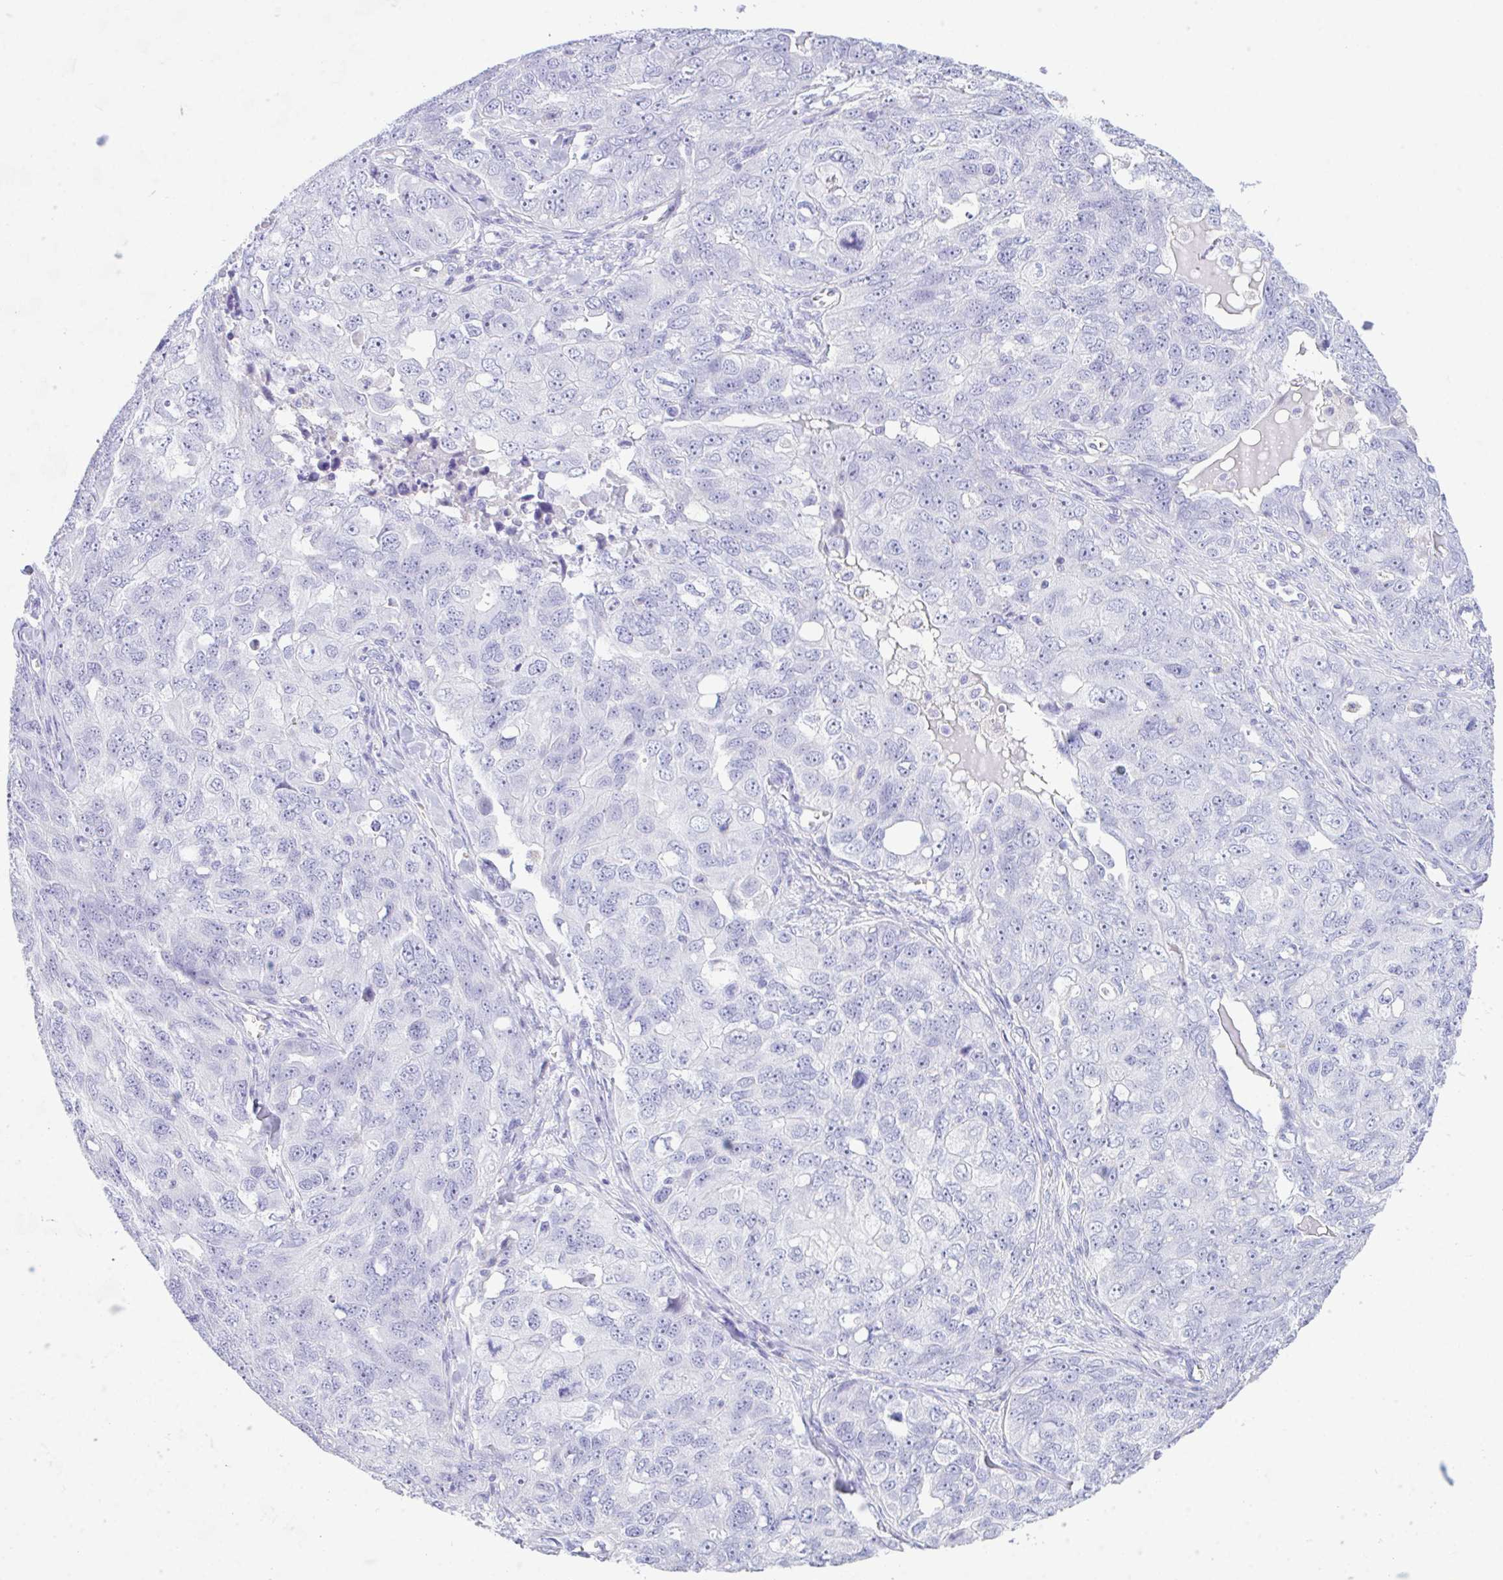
{"staining": {"intensity": "negative", "quantity": "none", "location": "none"}, "tissue": "ovarian cancer", "cell_type": "Tumor cells", "image_type": "cancer", "snomed": [{"axis": "morphology", "description": "Carcinoma, endometroid"}, {"axis": "topography", "description": "Ovary"}], "caption": "This is an immunohistochemistry micrograph of human ovarian cancer. There is no positivity in tumor cells.", "gene": "NDUFAF8", "patient": {"sex": "female", "age": 70}}